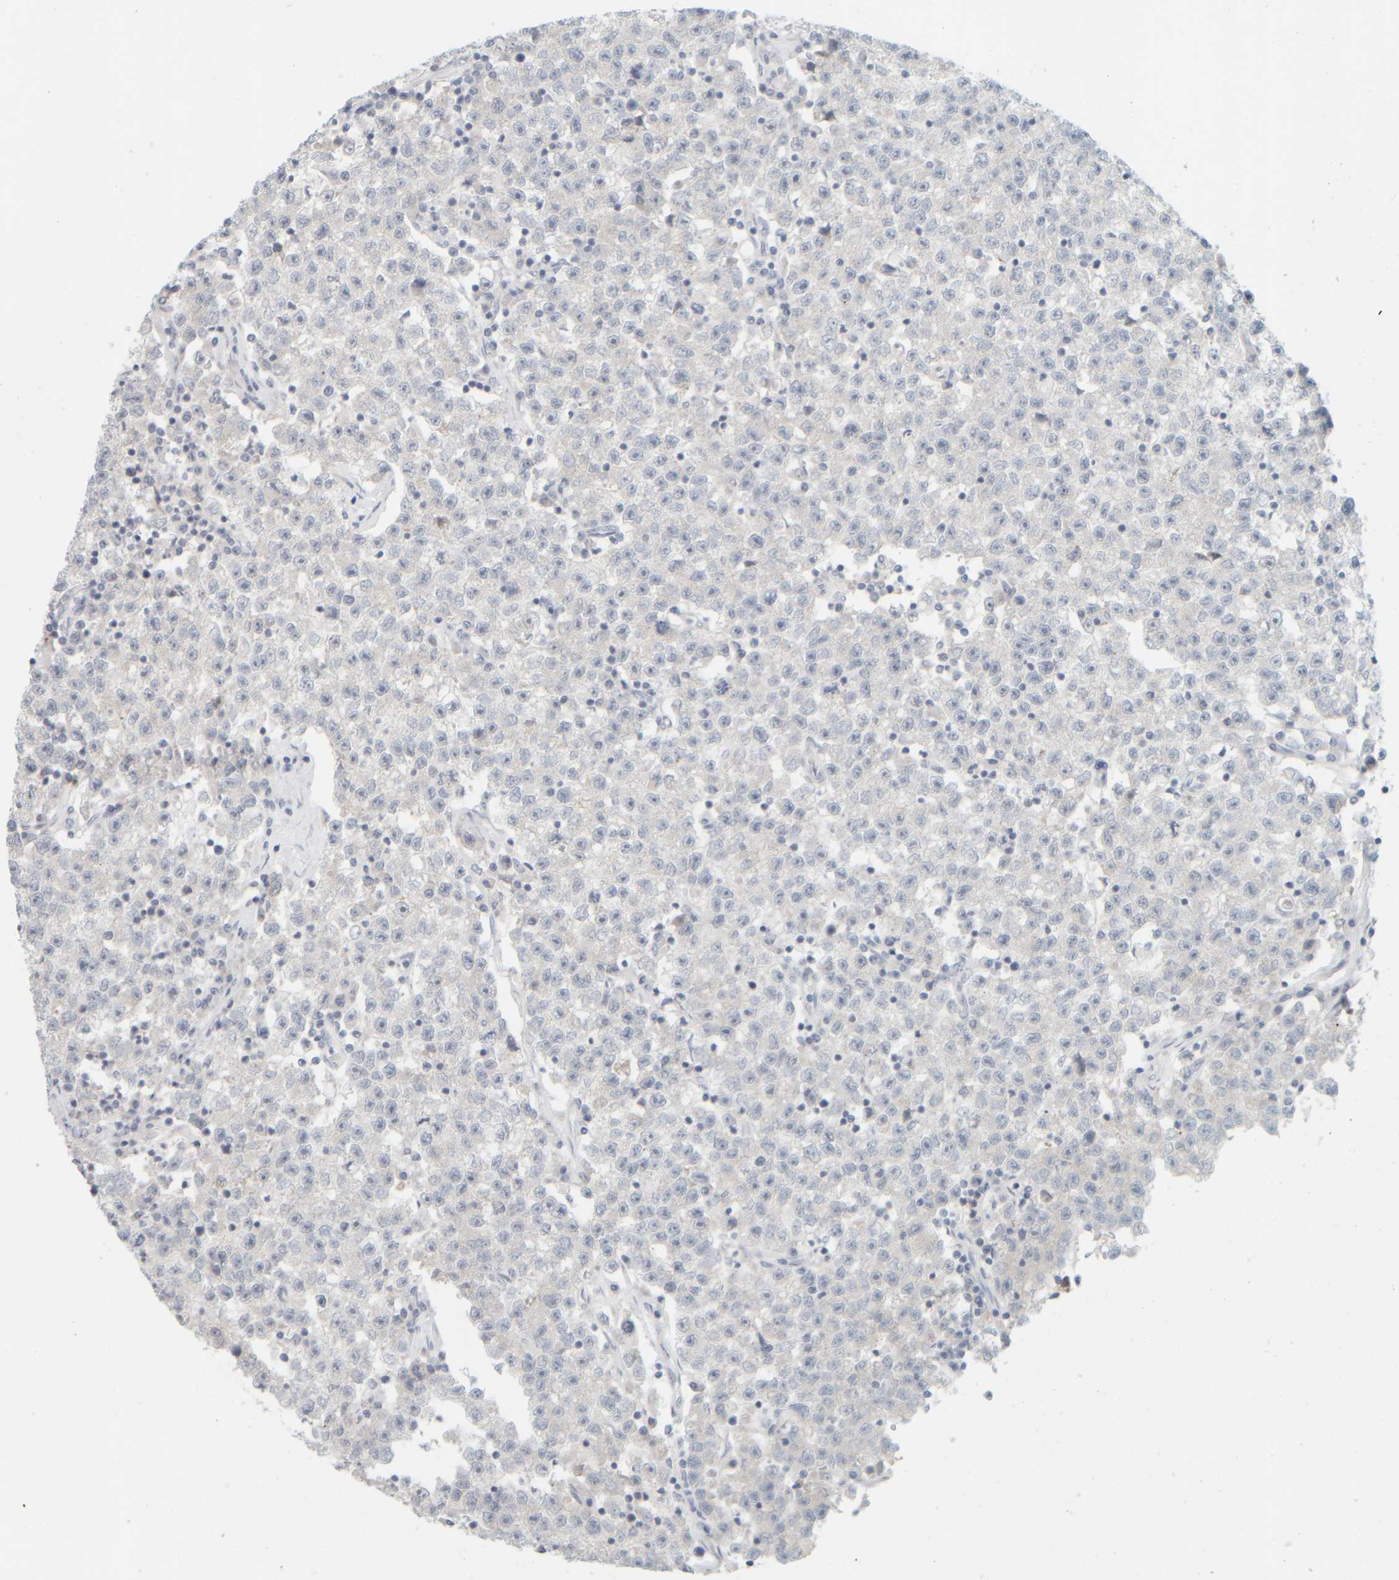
{"staining": {"intensity": "weak", "quantity": "25%-75%", "location": "cytoplasmic/membranous"}, "tissue": "testis cancer", "cell_type": "Tumor cells", "image_type": "cancer", "snomed": [{"axis": "morphology", "description": "Seminoma, NOS"}, {"axis": "topography", "description": "Testis"}], "caption": "Human seminoma (testis) stained with a protein marker exhibits weak staining in tumor cells.", "gene": "PTGES3L-AARSD1", "patient": {"sex": "male", "age": 22}}